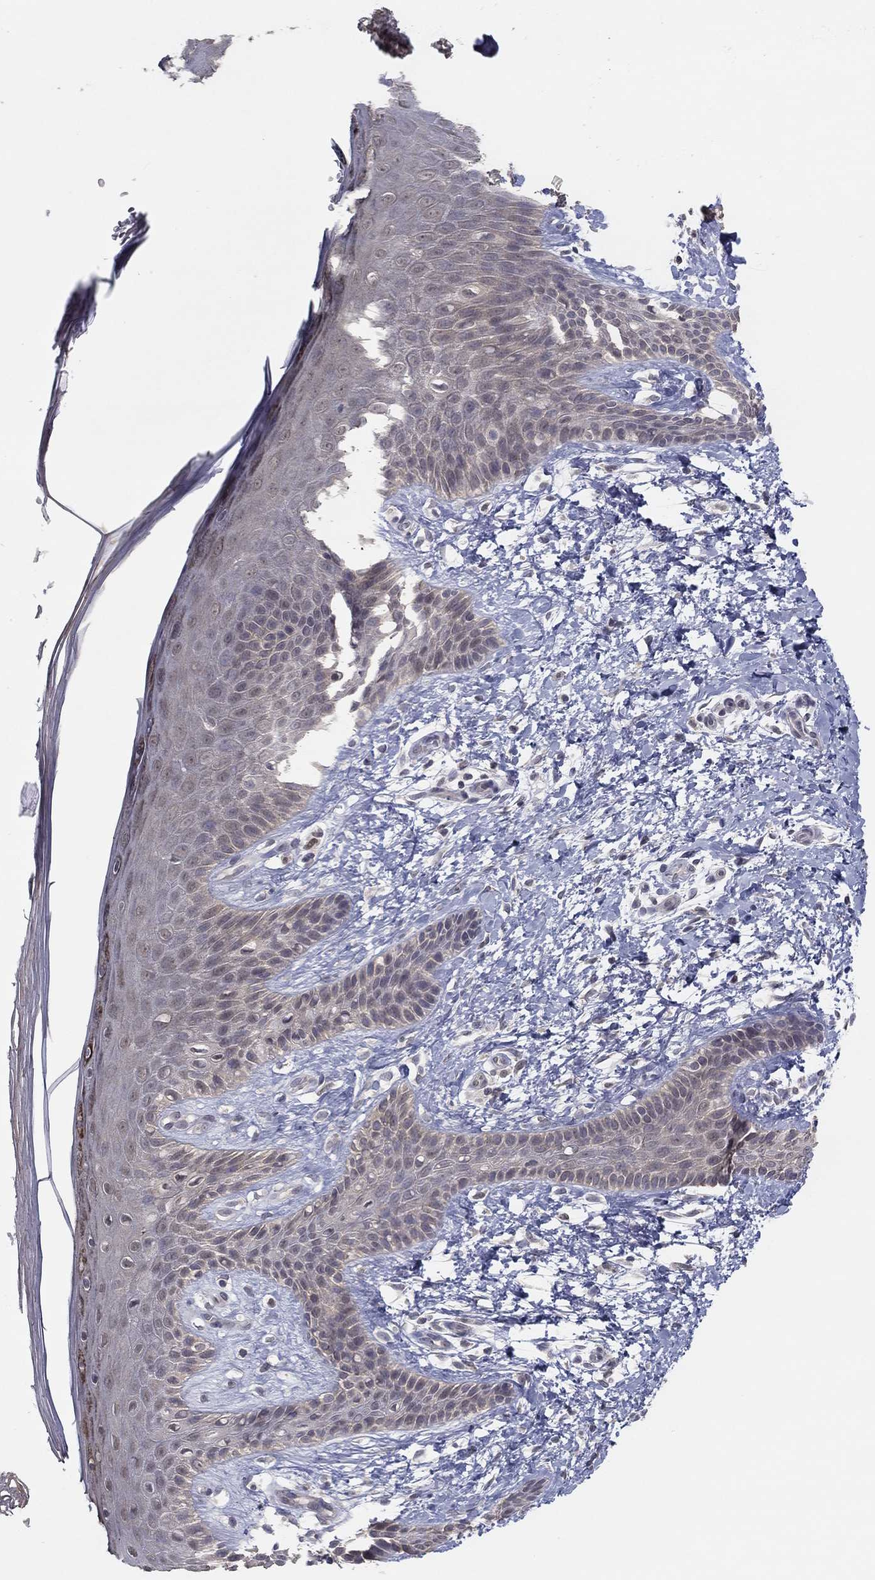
{"staining": {"intensity": "weak", "quantity": "25%-75%", "location": "cytoplasmic/membranous"}, "tissue": "skin", "cell_type": "Epidermal cells", "image_type": "normal", "snomed": [{"axis": "morphology", "description": "Normal tissue, NOS"}, {"axis": "topography", "description": "Anal"}], "caption": "A high-resolution image shows immunohistochemistry (IHC) staining of normal skin, which shows weak cytoplasmic/membranous positivity in approximately 25%-75% of epidermal cells.", "gene": "SLC22A2", "patient": {"sex": "male", "age": 36}}